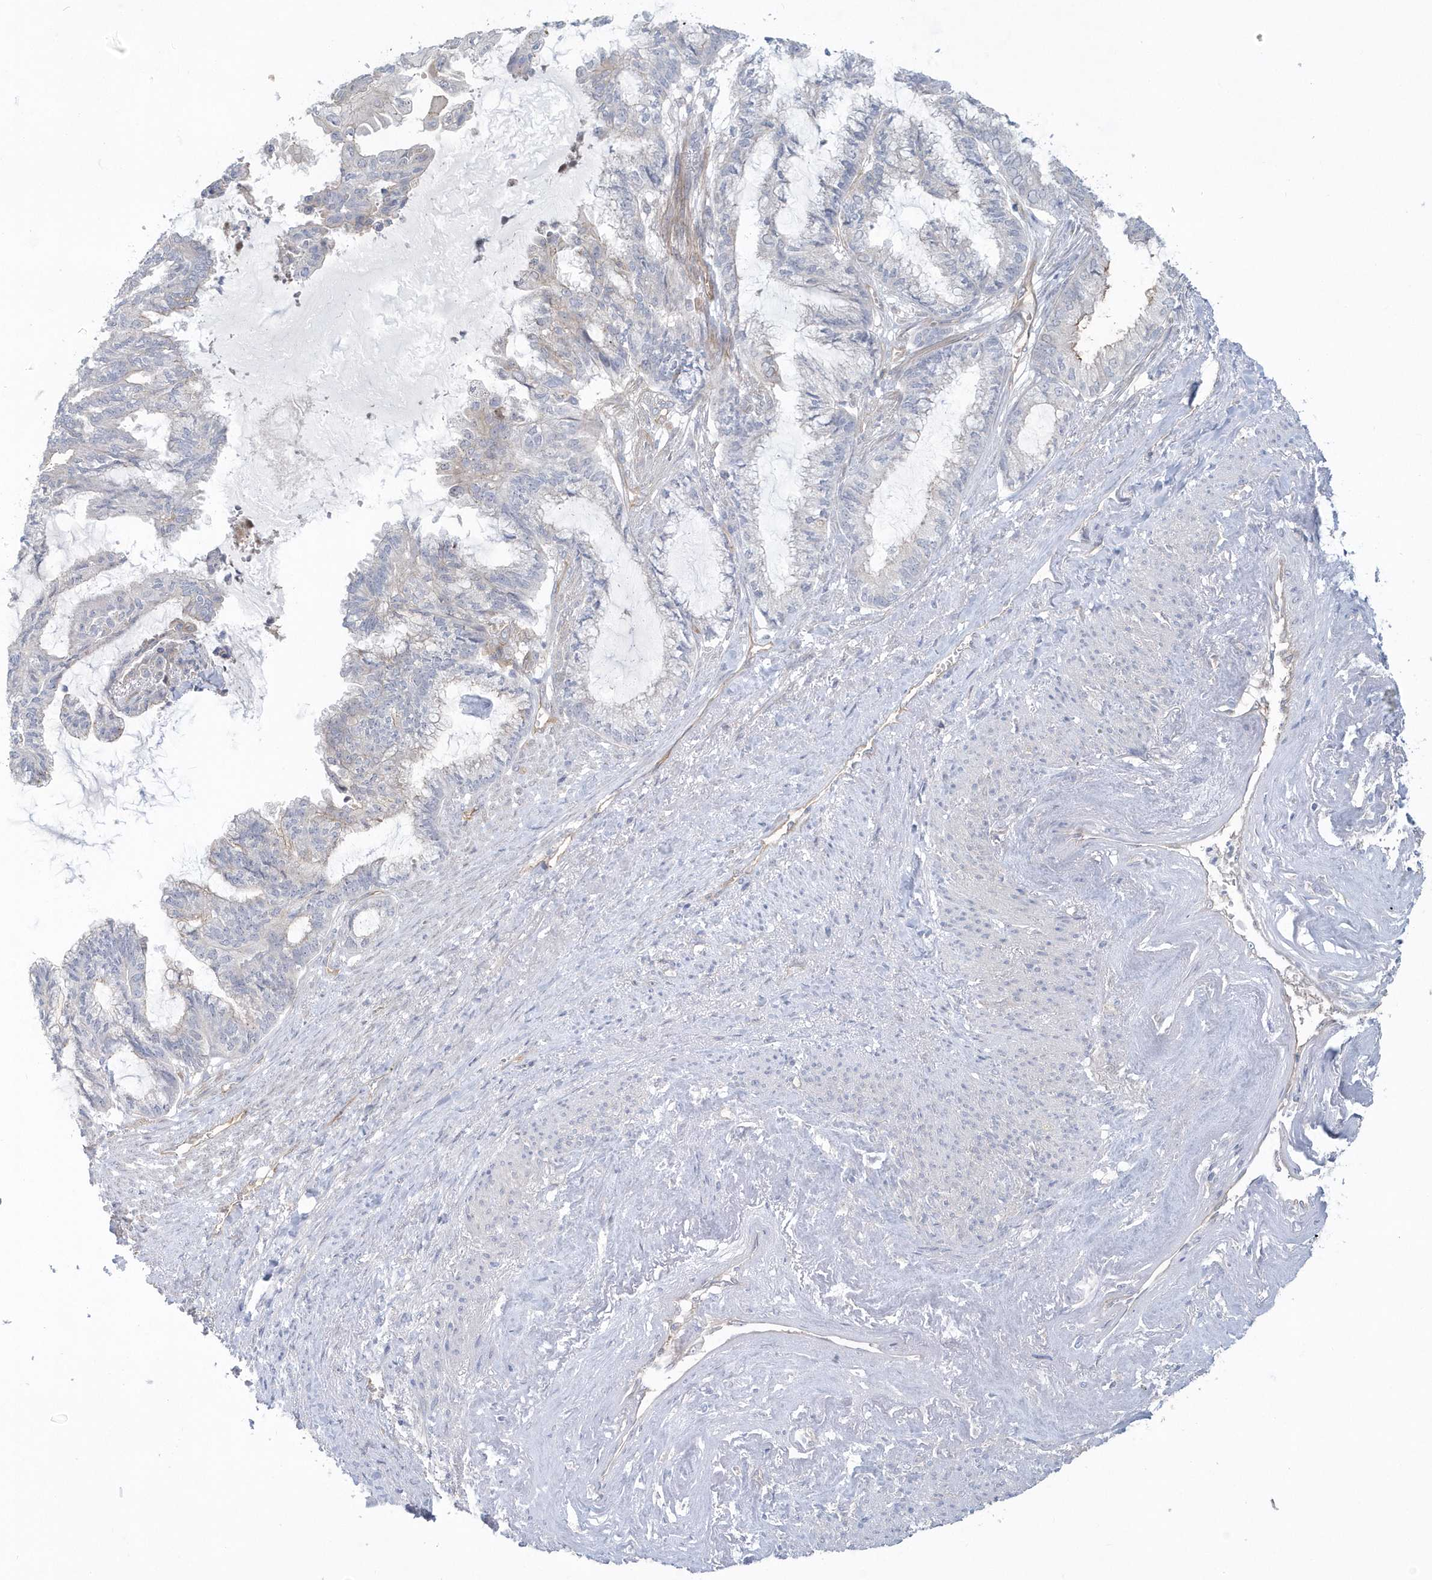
{"staining": {"intensity": "negative", "quantity": "none", "location": "none"}, "tissue": "endometrial cancer", "cell_type": "Tumor cells", "image_type": "cancer", "snomed": [{"axis": "morphology", "description": "Adenocarcinoma, NOS"}, {"axis": "topography", "description": "Endometrium"}], "caption": "Endometrial cancer (adenocarcinoma) was stained to show a protein in brown. There is no significant expression in tumor cells.", "gene": "RAI14", "patient": {"sex": "female", "age": 86}}